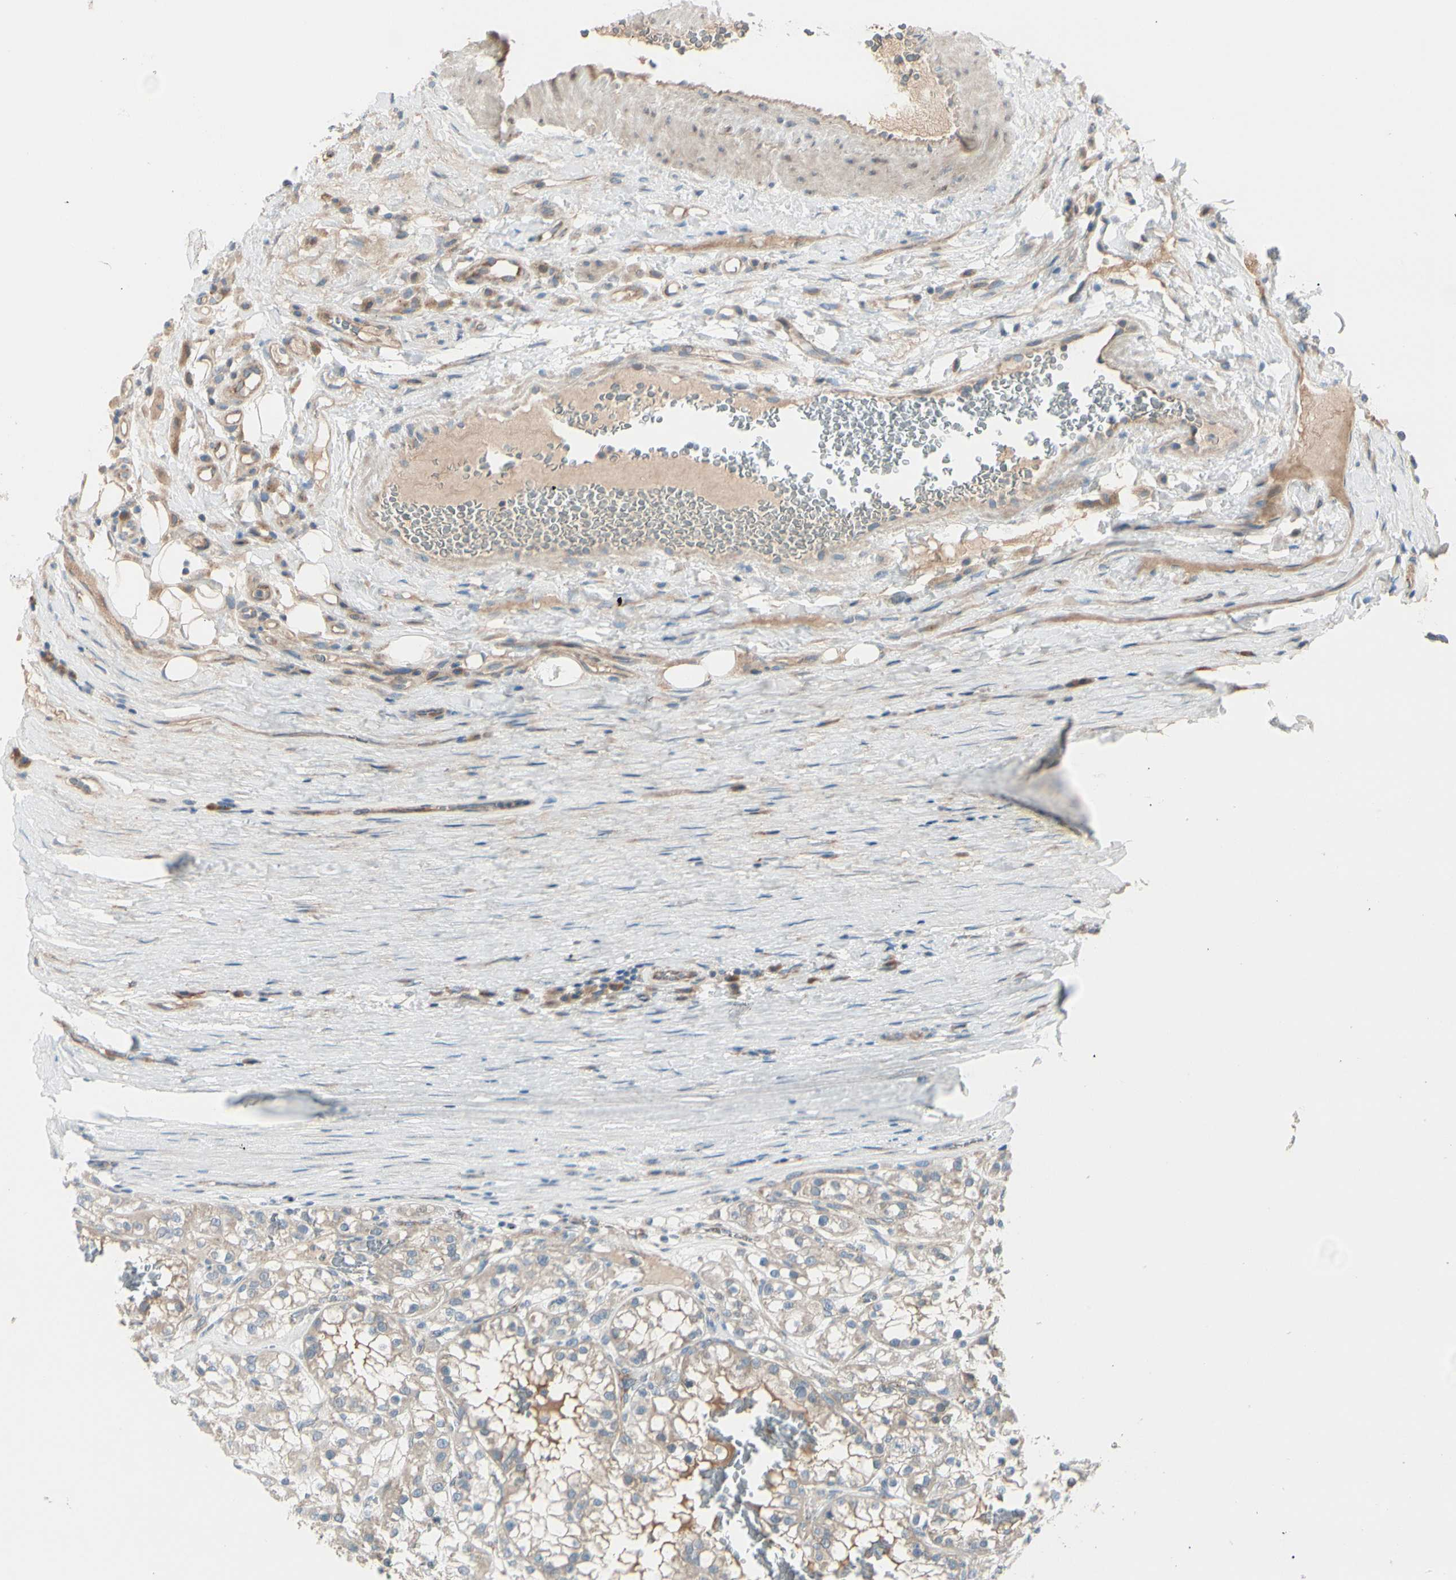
{"staining": {"intensity": "weak", "quantity": ">75%", "location": "cytoplasmic/membranous"}, "tissue": "renal cancer", "cell_type": "Tumor cells", "image_type": "cancer", "snomed": [{"axis": "morphology", "description": "Adenocarcinoma, NOS"}, {"axis": "topography", "description": "Kidney"}], "caption": "Renal cancer was stained to show a protein in brown. There is low levels of weak cytoplasmic/membranous expression in about >75% of tumor cells.", "gene": "EPHA3", "patient": {"sex": "female", "age": 52}}